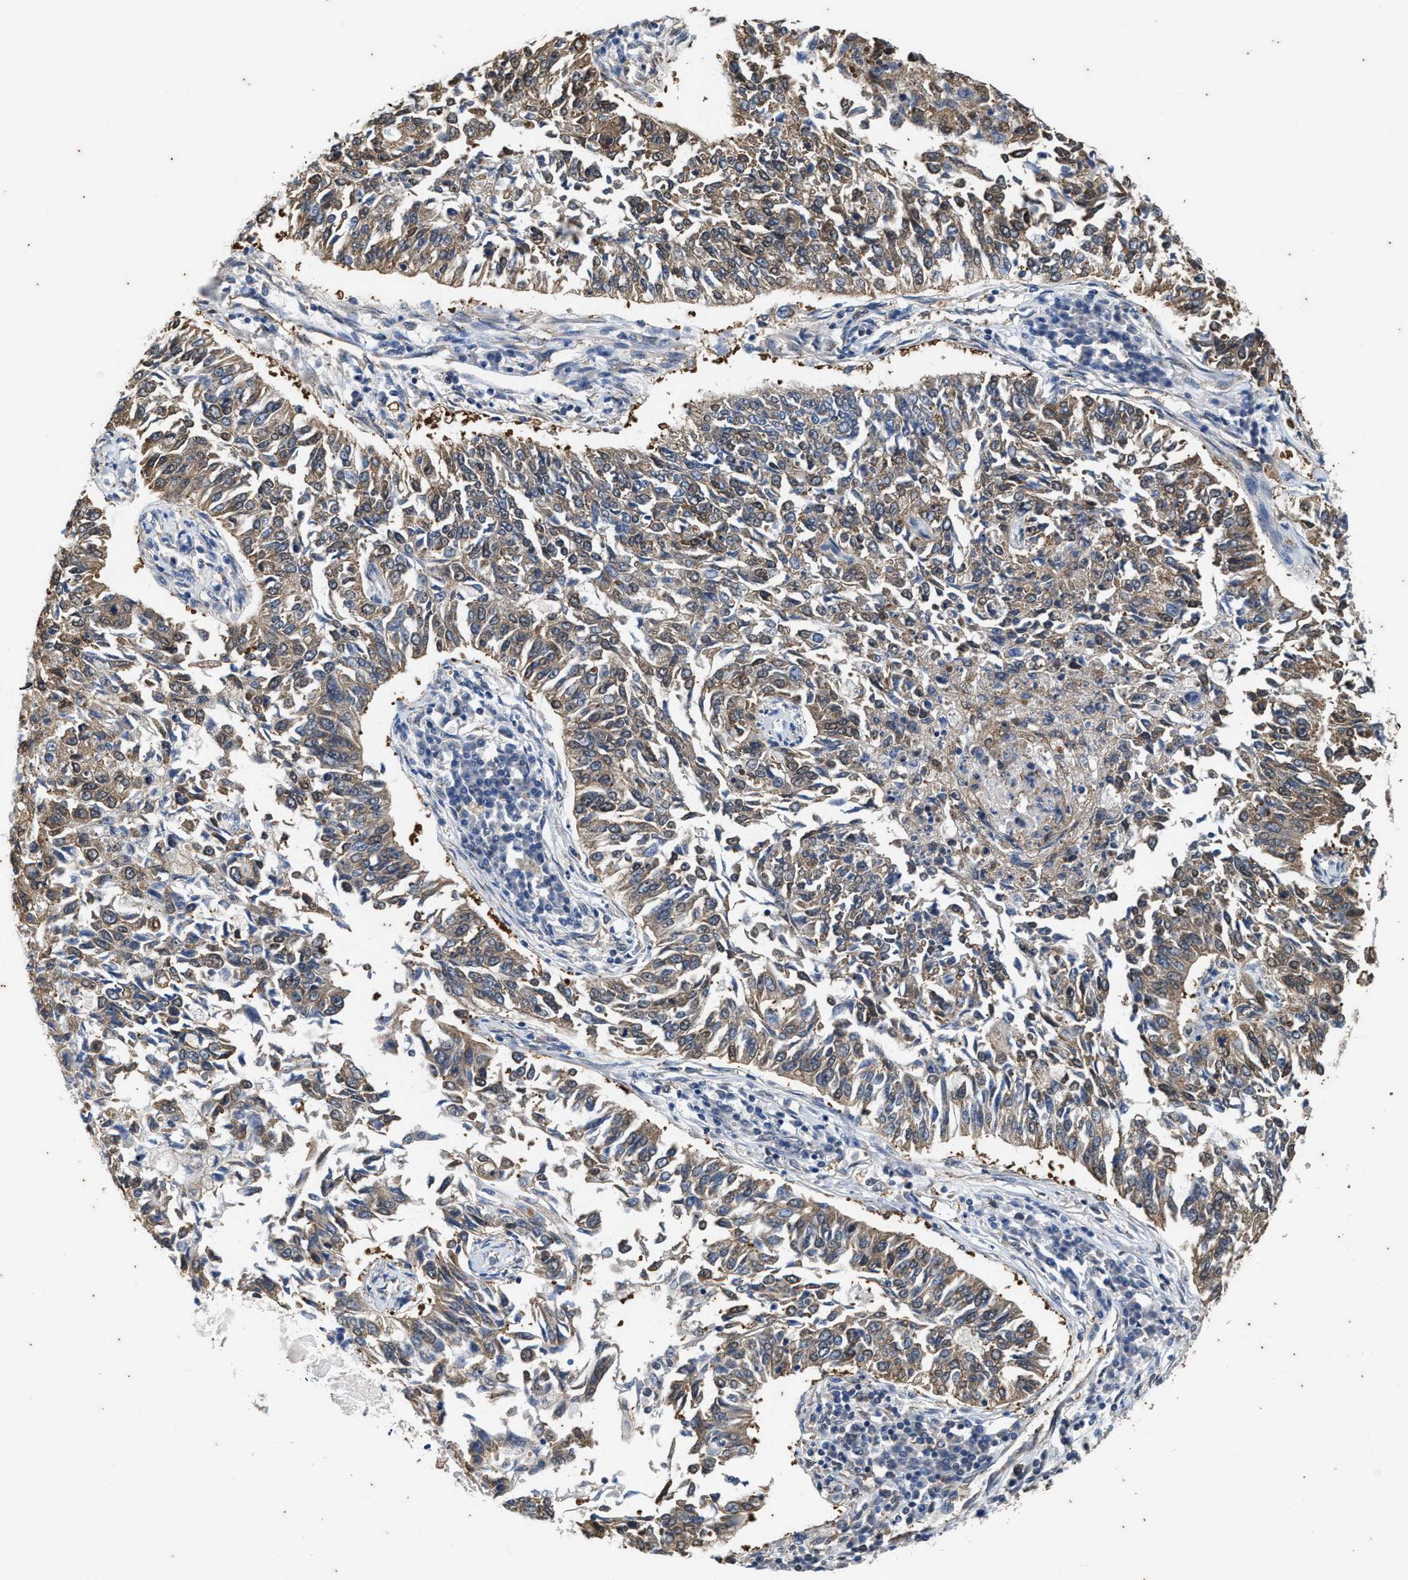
{"staining": {"intensity": "moderate", "quantity": ">75%", "location": "cytoplasmic/membranous"}, "tissue": "lung cancer", "cell_type": "Tumor cells", "image_type": "cancer", "snomed": [{"axis": "morphology", "description": "Normal tissue, NOS"}, {"axis": "morphology", "description": "Squamous cell carcinoma, NOS"}, {"axis": "topography", "description": "Cartilage tissue"}, {"axis": "topography", "description": "Bronchus"}, {"axis": "topography", "description": "Lung"}], "caption": "Lung cancer (squamous cell carcinoma) was stained to show a protein in brown. There is medium levels of moderate cytoplasmic/membranous staining in approximately >75% of tumor cells.", "gene": "COX19", "patient": {"sex": "female", "age": 49}}